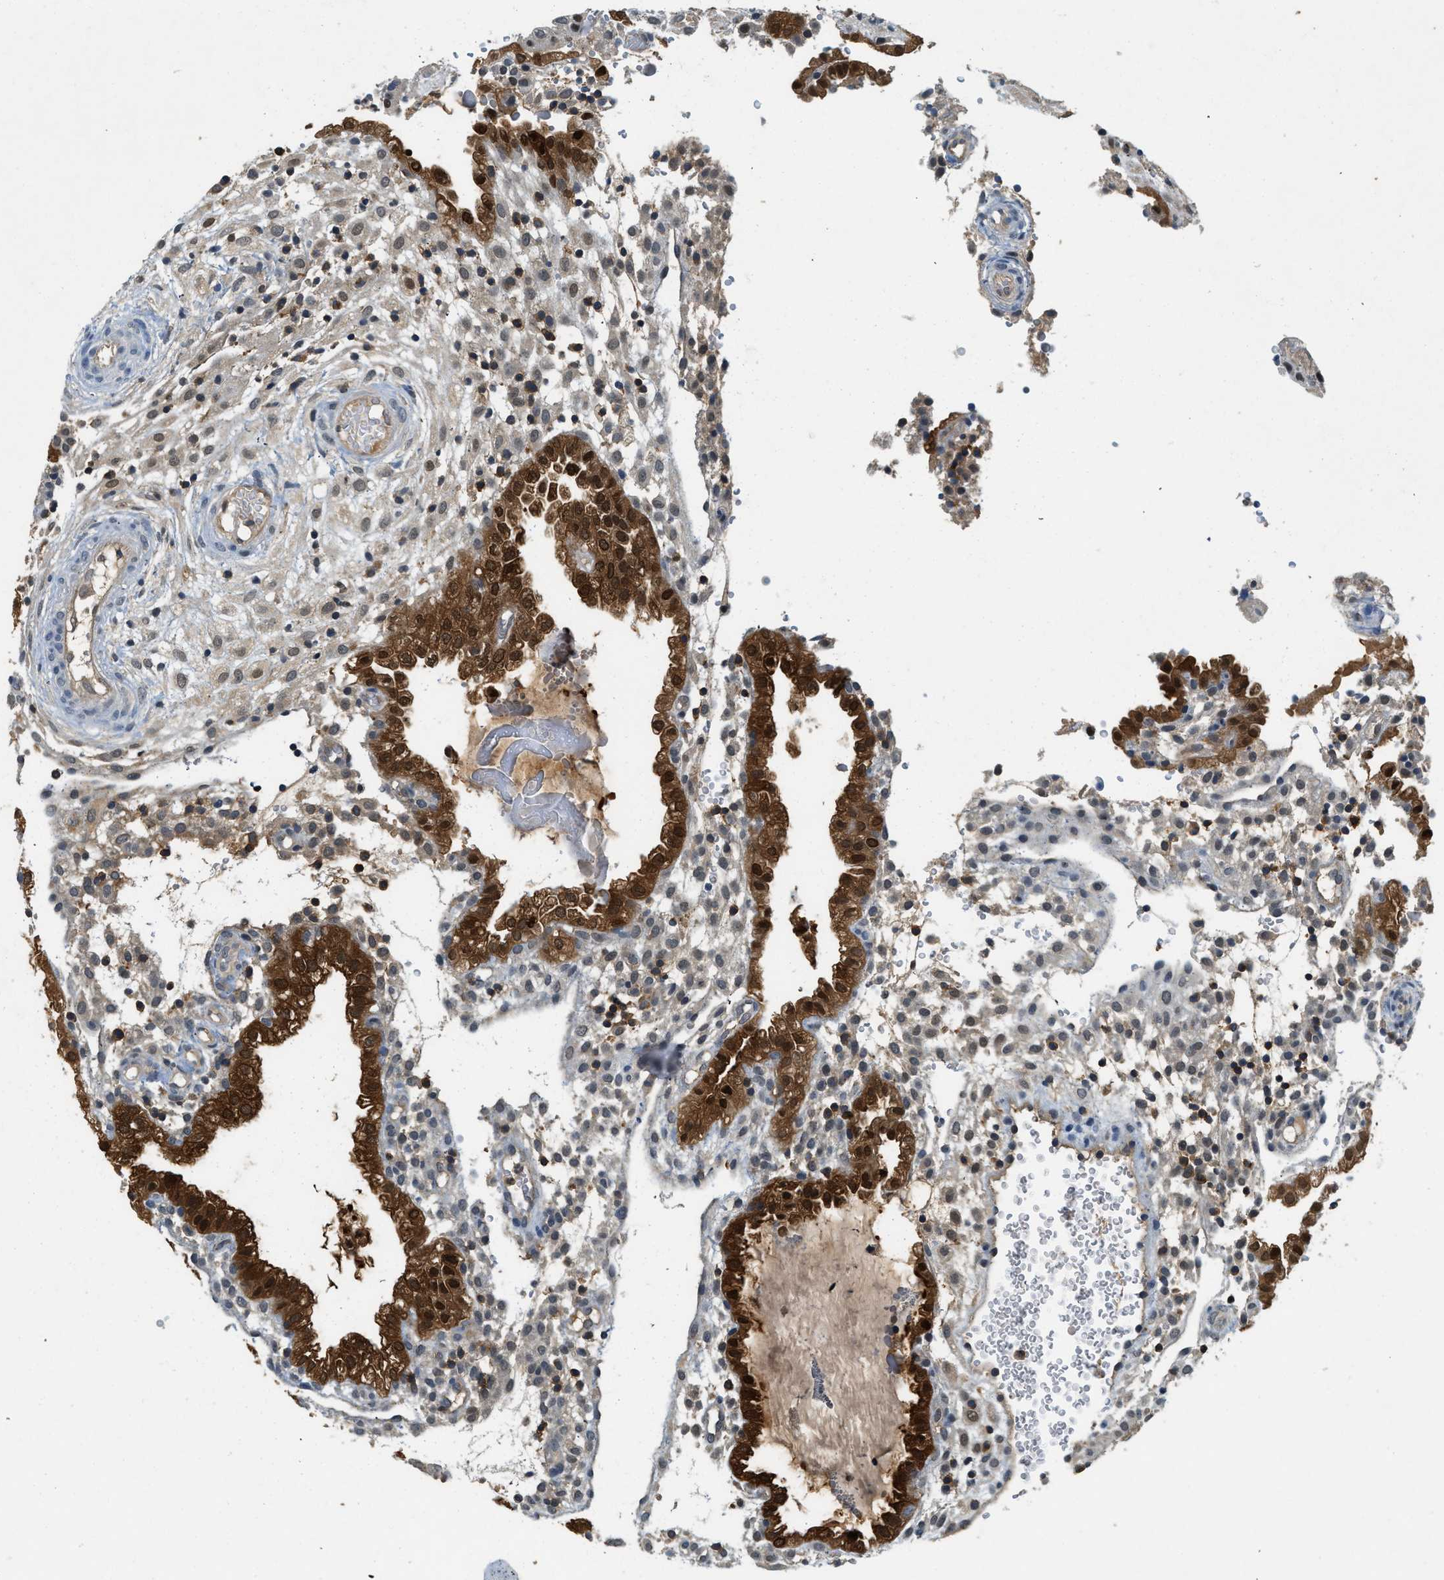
{"staining": {"intensity": "weak", "quantity": "25%-75%", "location": "cytoplasmic/membranous"}, "tissue": "placenta", "cell_type": "Decidual cells", "image_type": "normal", "snomed": [{"axis": "morphology", "description": "Normal tissue, NOS"}, {"axis": "topography", "description": "Placenta"}], "caption": "Placenta was stained to show a protein in brown. There is low levels of weak cytoplasmic/membranous expression in approximately 25%-75% of decidual cells. The staining was performed using DAB (3,3'-diaminobenzidine) to visualize the protein expression in brown, while the nuclei were stained in blue with hematoxylin (Magnification: 20x).", "gene": "GMPPB", "patient": {"sex": "female", "age": 18}}